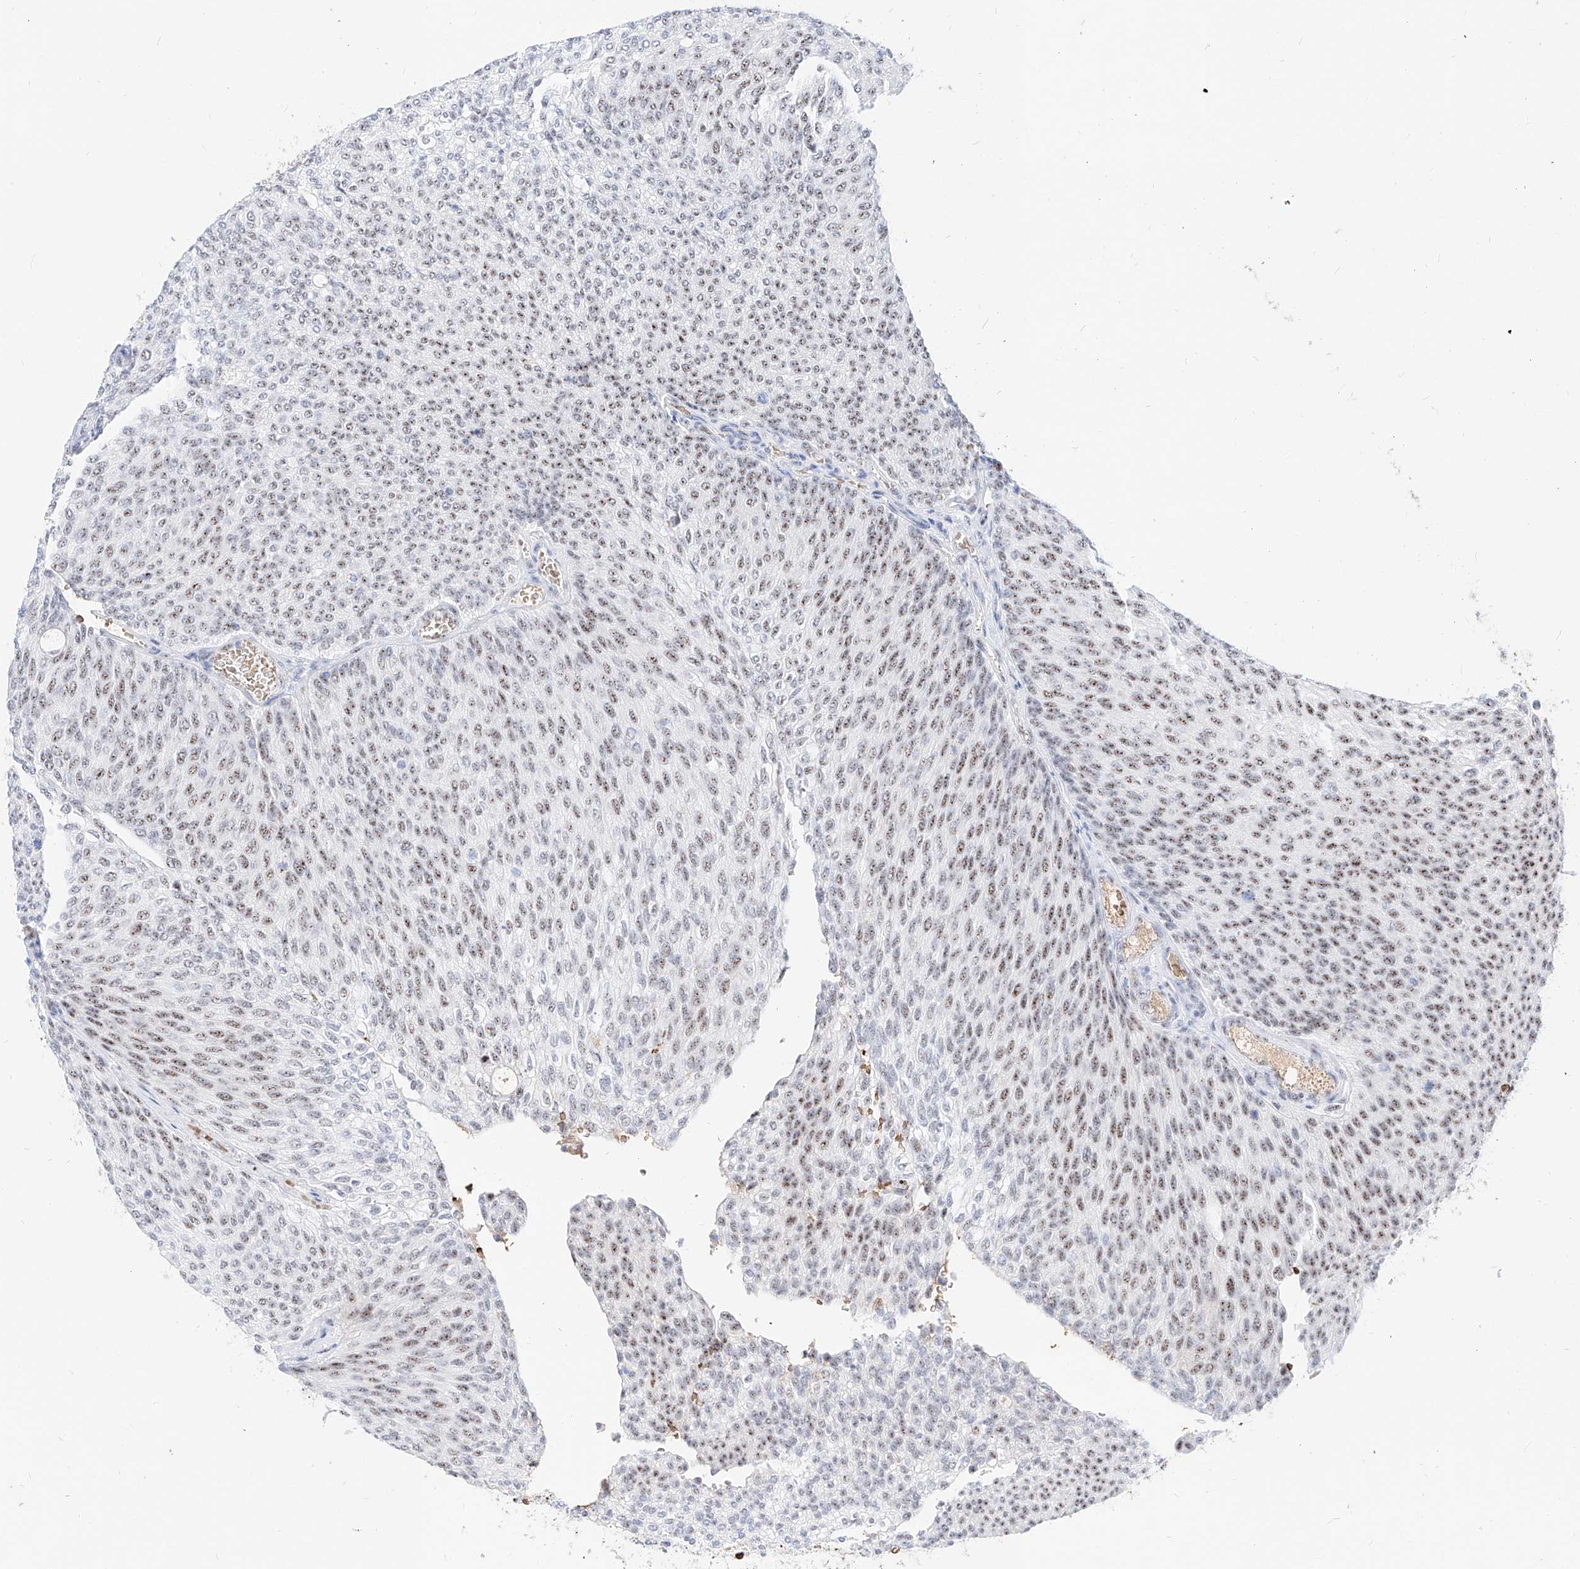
{"staining": {"intensity": "moderate", "quantity": ">75%", "location": "nuclear"}, "tissue": "urothelial cancer", "cell_type": "Tumor cells", "image_type": "cancer", "snomed": [{"axis": "morphology", "description": "Urothelial carcinoma, Low grade"}, {"axis": "topography", "description": "Urinary bladder"}], "caption": "Urothelial cancer stained with DAB (3,3'-diaminobenzidine) immunohistochemistry exhibits medium levels of moderate nuclear expression in approximately >75% of tumor cells.", "gene": "ZFP42", "patient": {"sex": "female", "age": 79}}